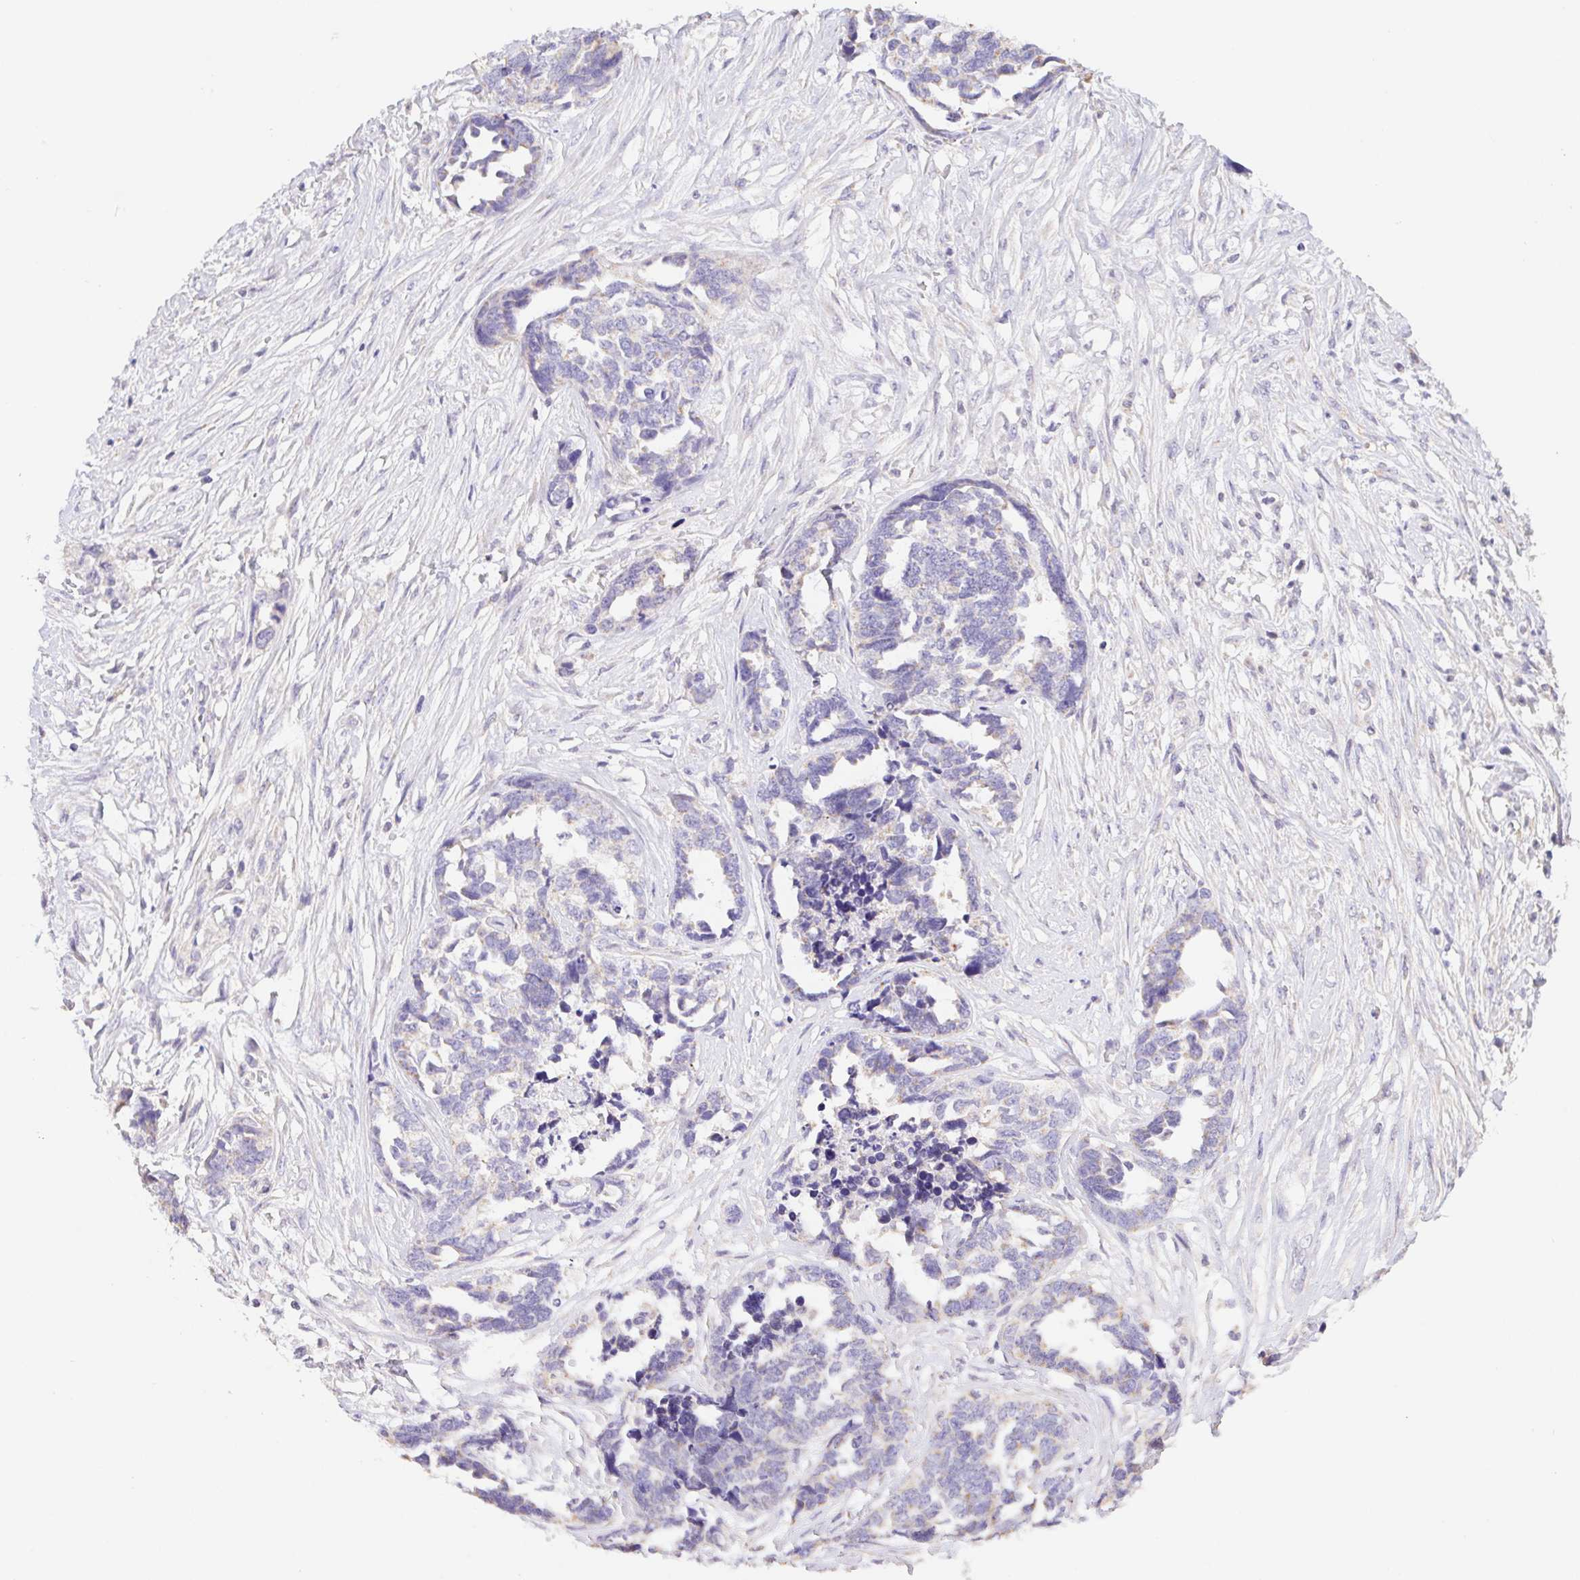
{"staining": {"intensity": "weak", "quantity": "<25%", "location": "cytoplasmic/membranous"}, "tissue": "ovarian cancer", "cell_type": "Tumor cells", "image_type": "cancer", "snomed": [{"axis": "morphology", "description": "Cystadenocarcinoma, serous, NOS"}, {"axis": "topography", "description": "Ovary"}], "caption": "Histopathology image shows no protein positivity in tumor cells of serous cystadenocarcinoma (ovarian) tissue.", "gene": "FKBP6", "patient": {"sex": "female", "age": 69}}